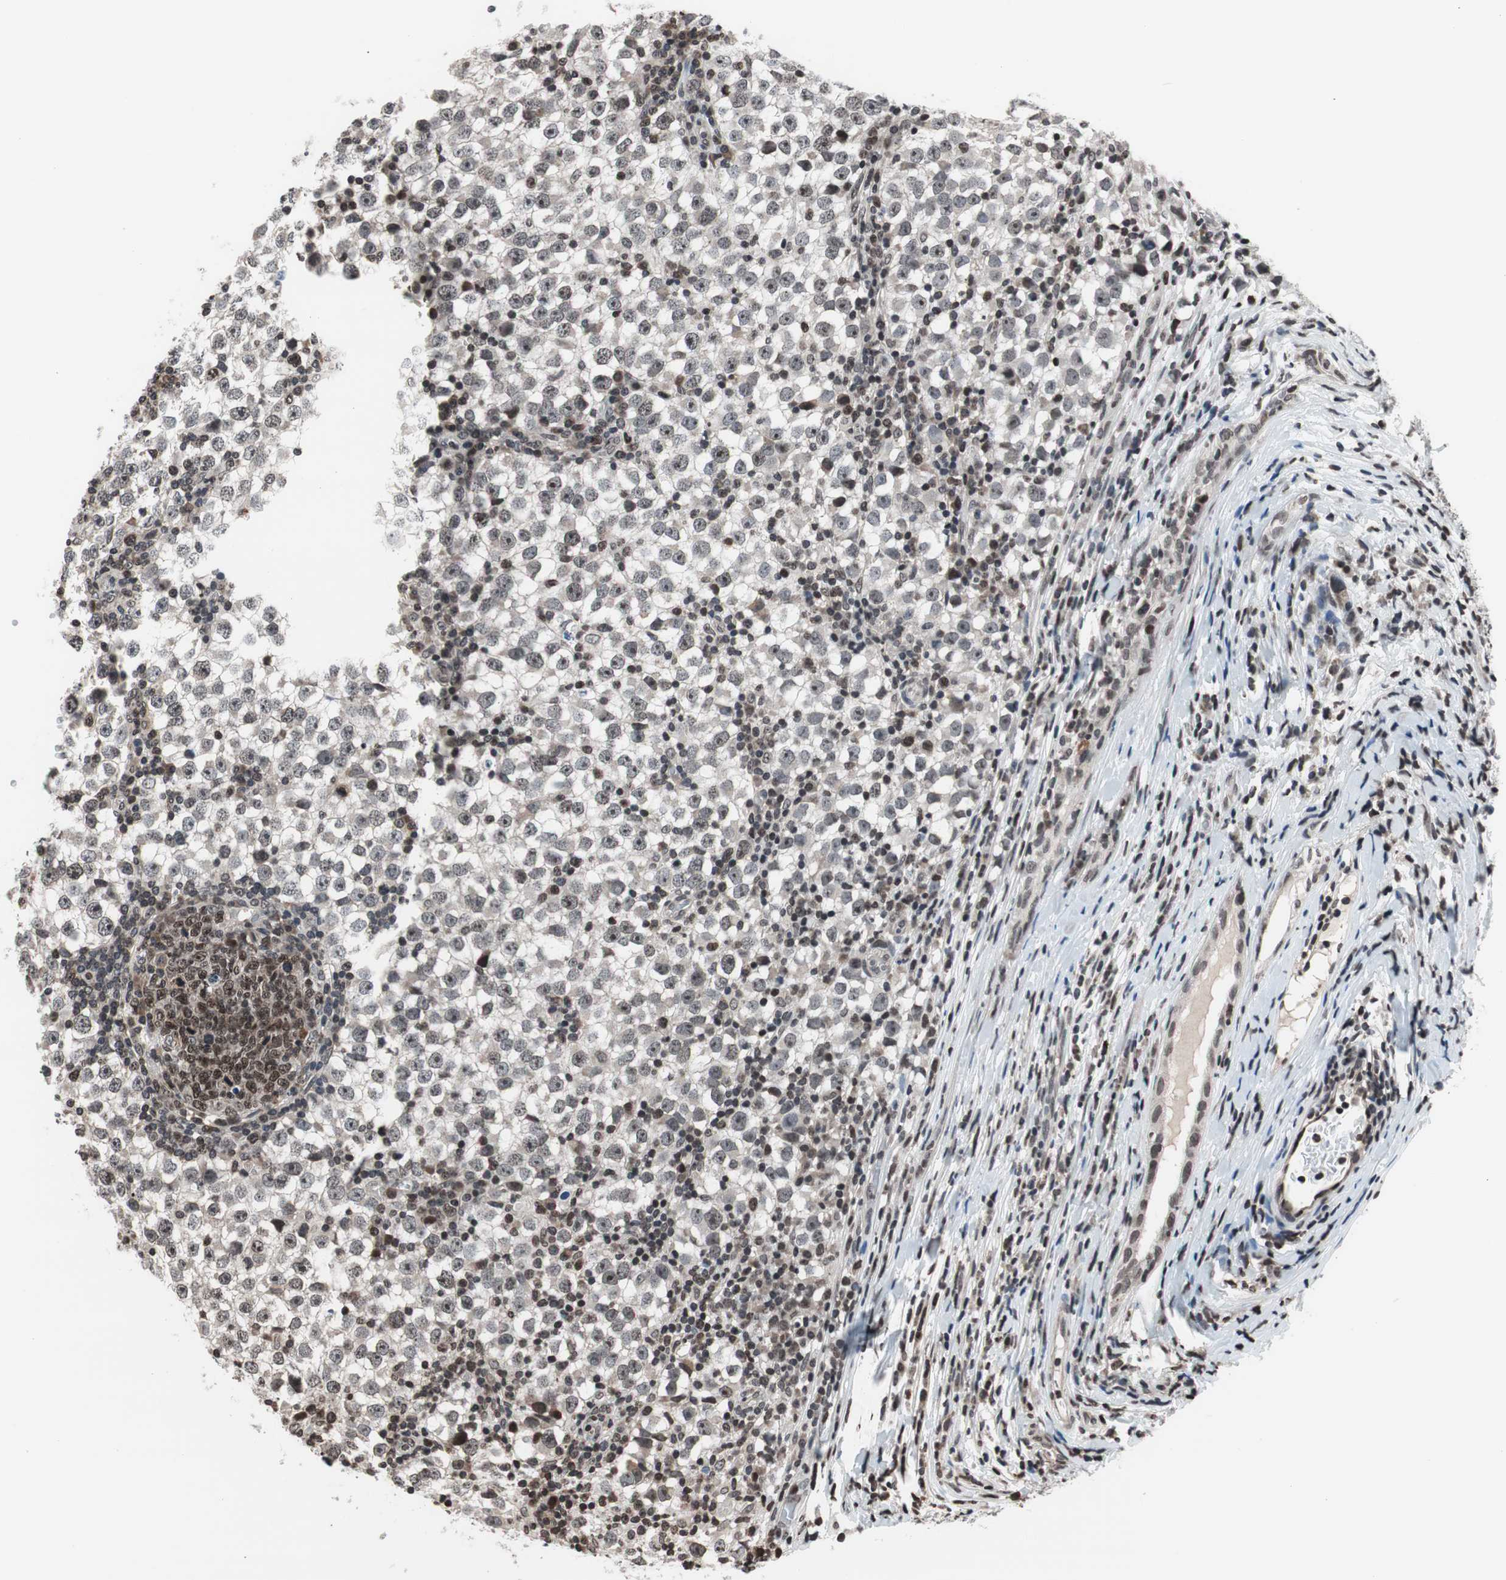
{"staining": {"intensity": "negative", "quantity": "none", "location": "none"}, "tissue": "testis cancer", "cell_type": "Tumor cells", "image_type": "cancer", "snomed": [{"axis": "morphology", "description": "Seminoma, NOS"}, {"axis": "topography", "description": "Testis"}], "caption": "Tumor cells show no significant expression in testis cancer (seminoma). The staining was performed using DAB (3,3'-diaminobenzidine) to visualize the protein expression in brown, while the nuclei were stained in blue with hematoxylin (Magnification: 20x).", "gene": "RFC1", "patient": {"sex": "male", "age": 65}}